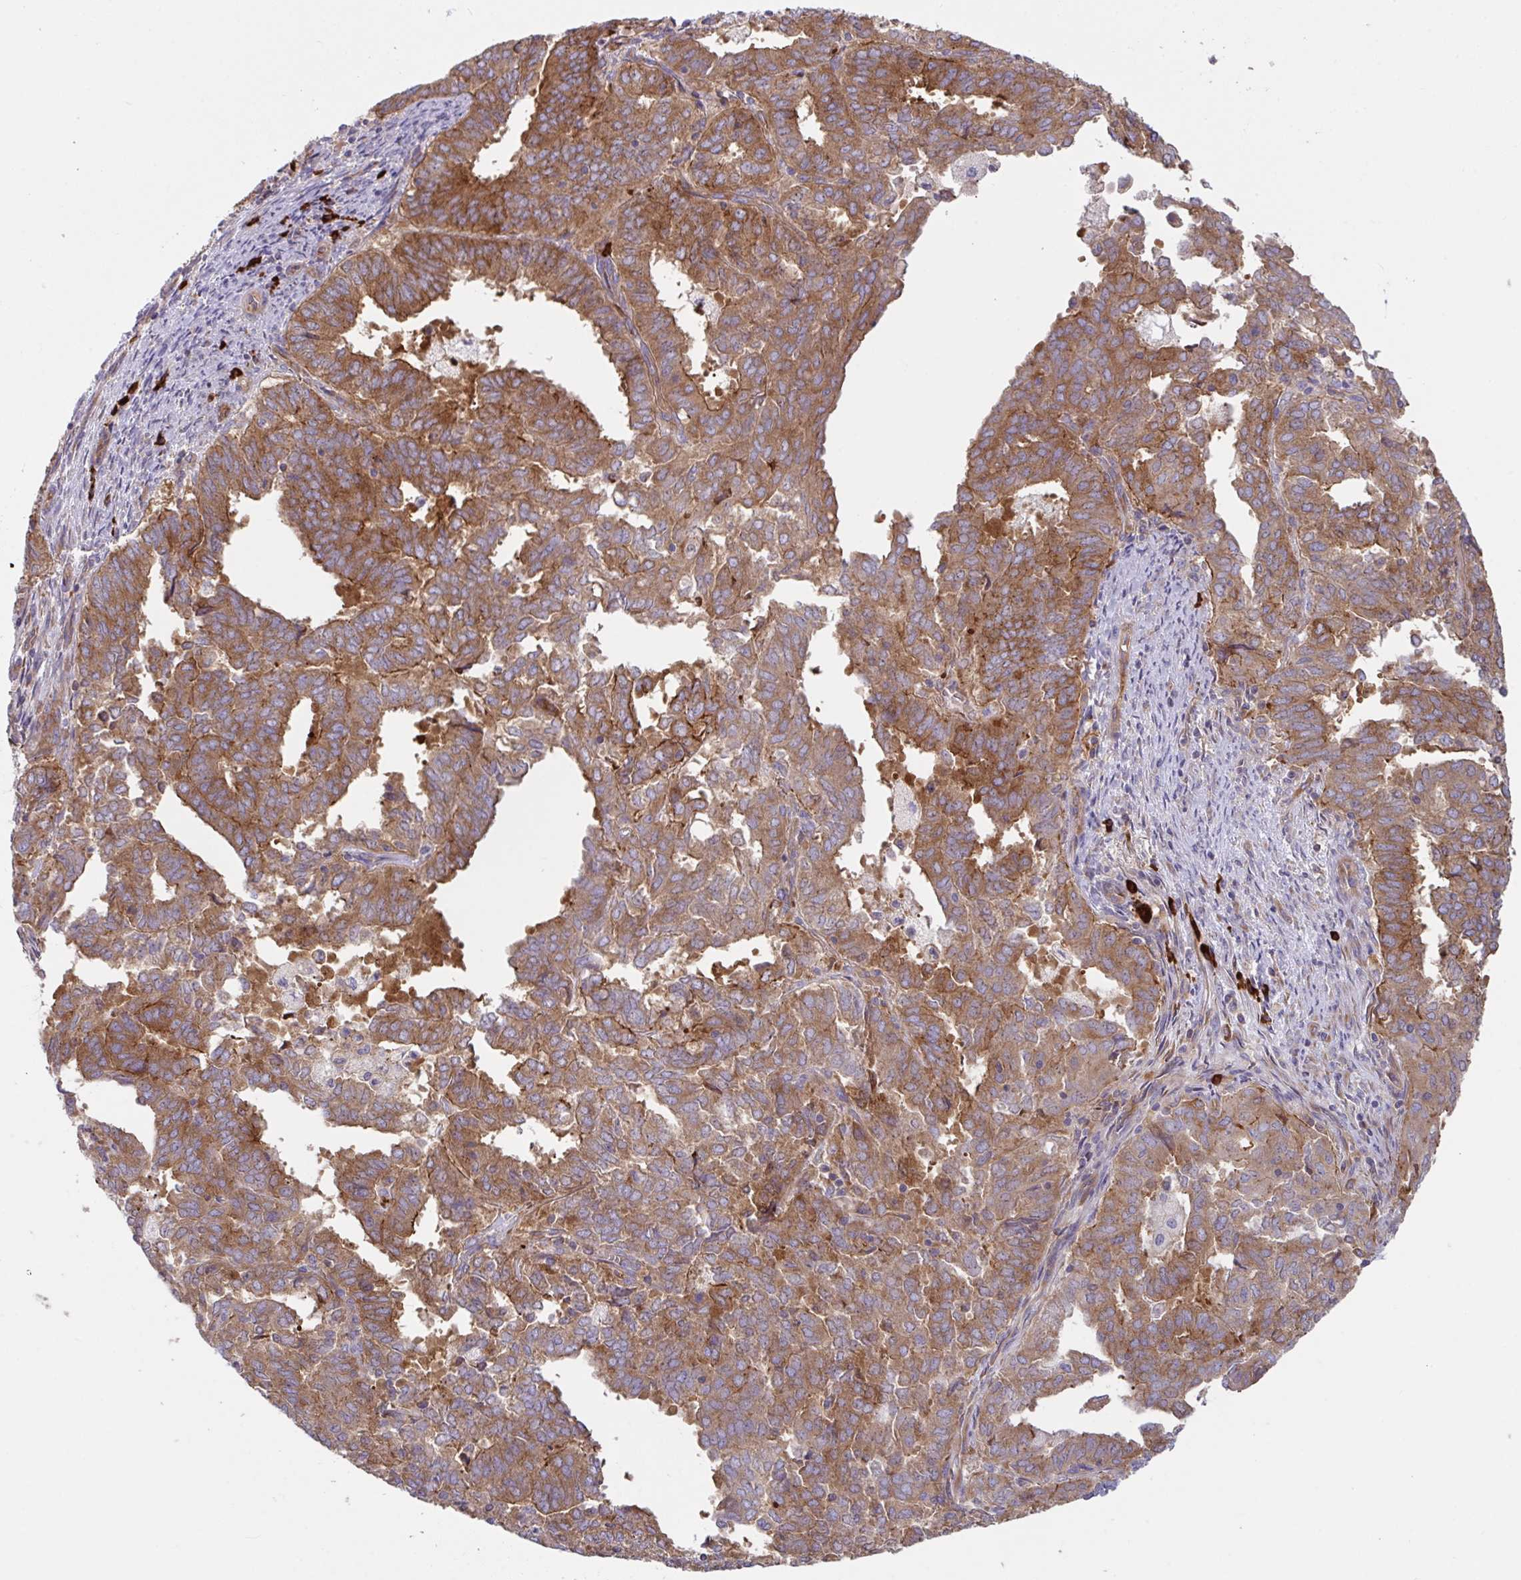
{"staining": {"intensity": "moderate", "quantity": ">75%", "location": "cytoplasmic/membranous"}, "tissue": "endometrial cancer", "cell_type": "Tumor cells", "image_type": "cancer", "snomed": [{"axis": "morphology", "description": "Adenocarcinoma, NOS"}, {"axis": "topography", "description": "Endometrium"}], "caption": "A histopathology image of endometrial adenocarcinoma stained for a protein reveals moderate cytoplasmic/membranous brown staining in tumor cells.", "gene": "YARS2", "patient": {"sex": "female", "age": 72}}